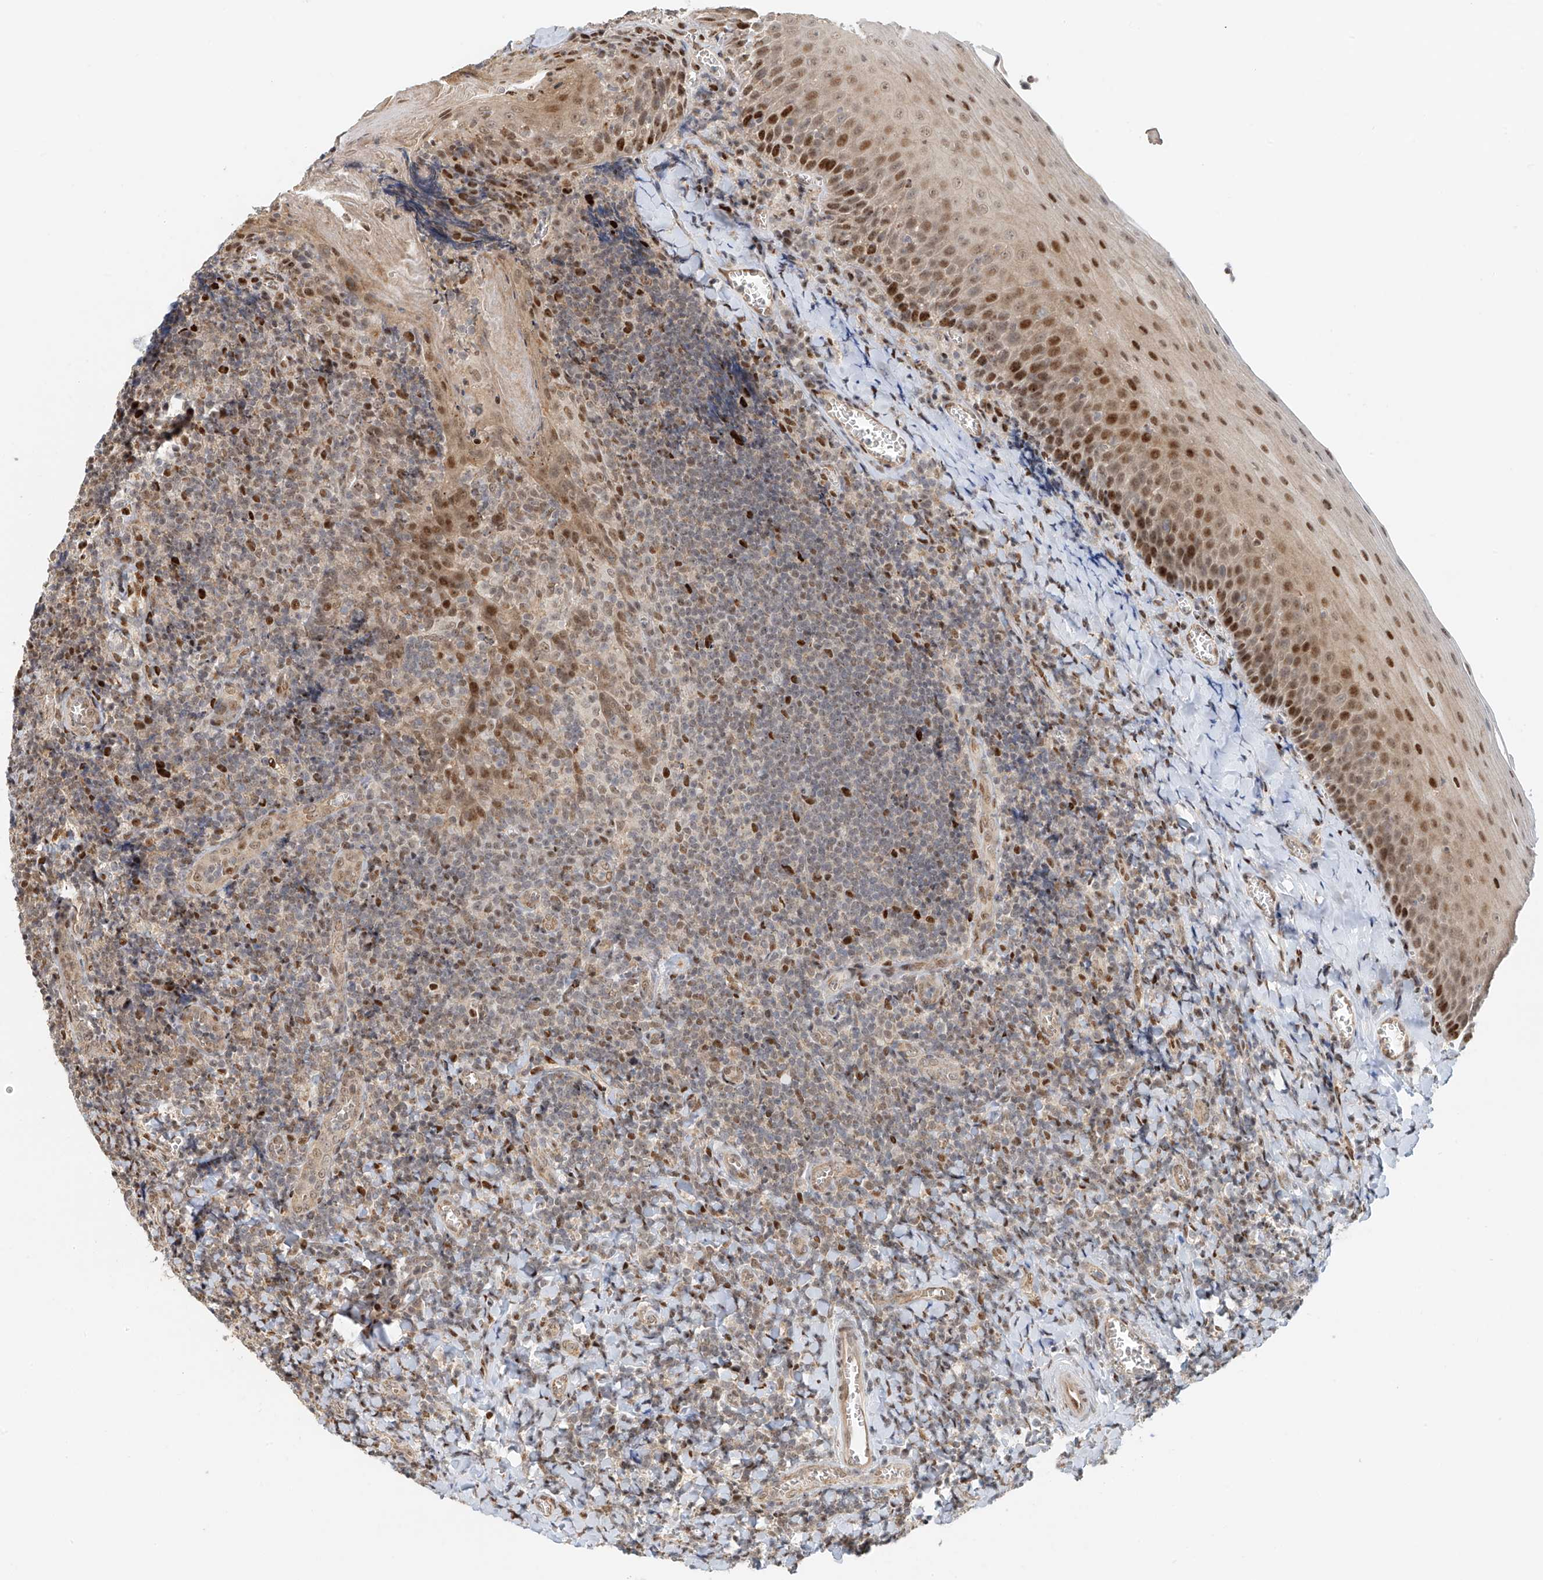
{"staining": {"intensity": "moderate", "quantity": "25%-75%", "location": "cytoplasmic/membranous,nuclear"}, "tissue": "tonsil", "cell_type": "Germinal center cells", "image_type": "normal", "snomed": [{"axis": "morphology", "description": "Normal tissue, NOS"}, {"axis": "topography", "description": "Tonsil"}], "caption": "This photomicrograph shows immunohistochemistry staining of normal tonsil, with medium moderate cytoplasmic/membranous,nuclear staining in about 25%-75% of germinal center cells.", "gene": "ZNF514", "patient": {"sex": "male", "age": 27}}